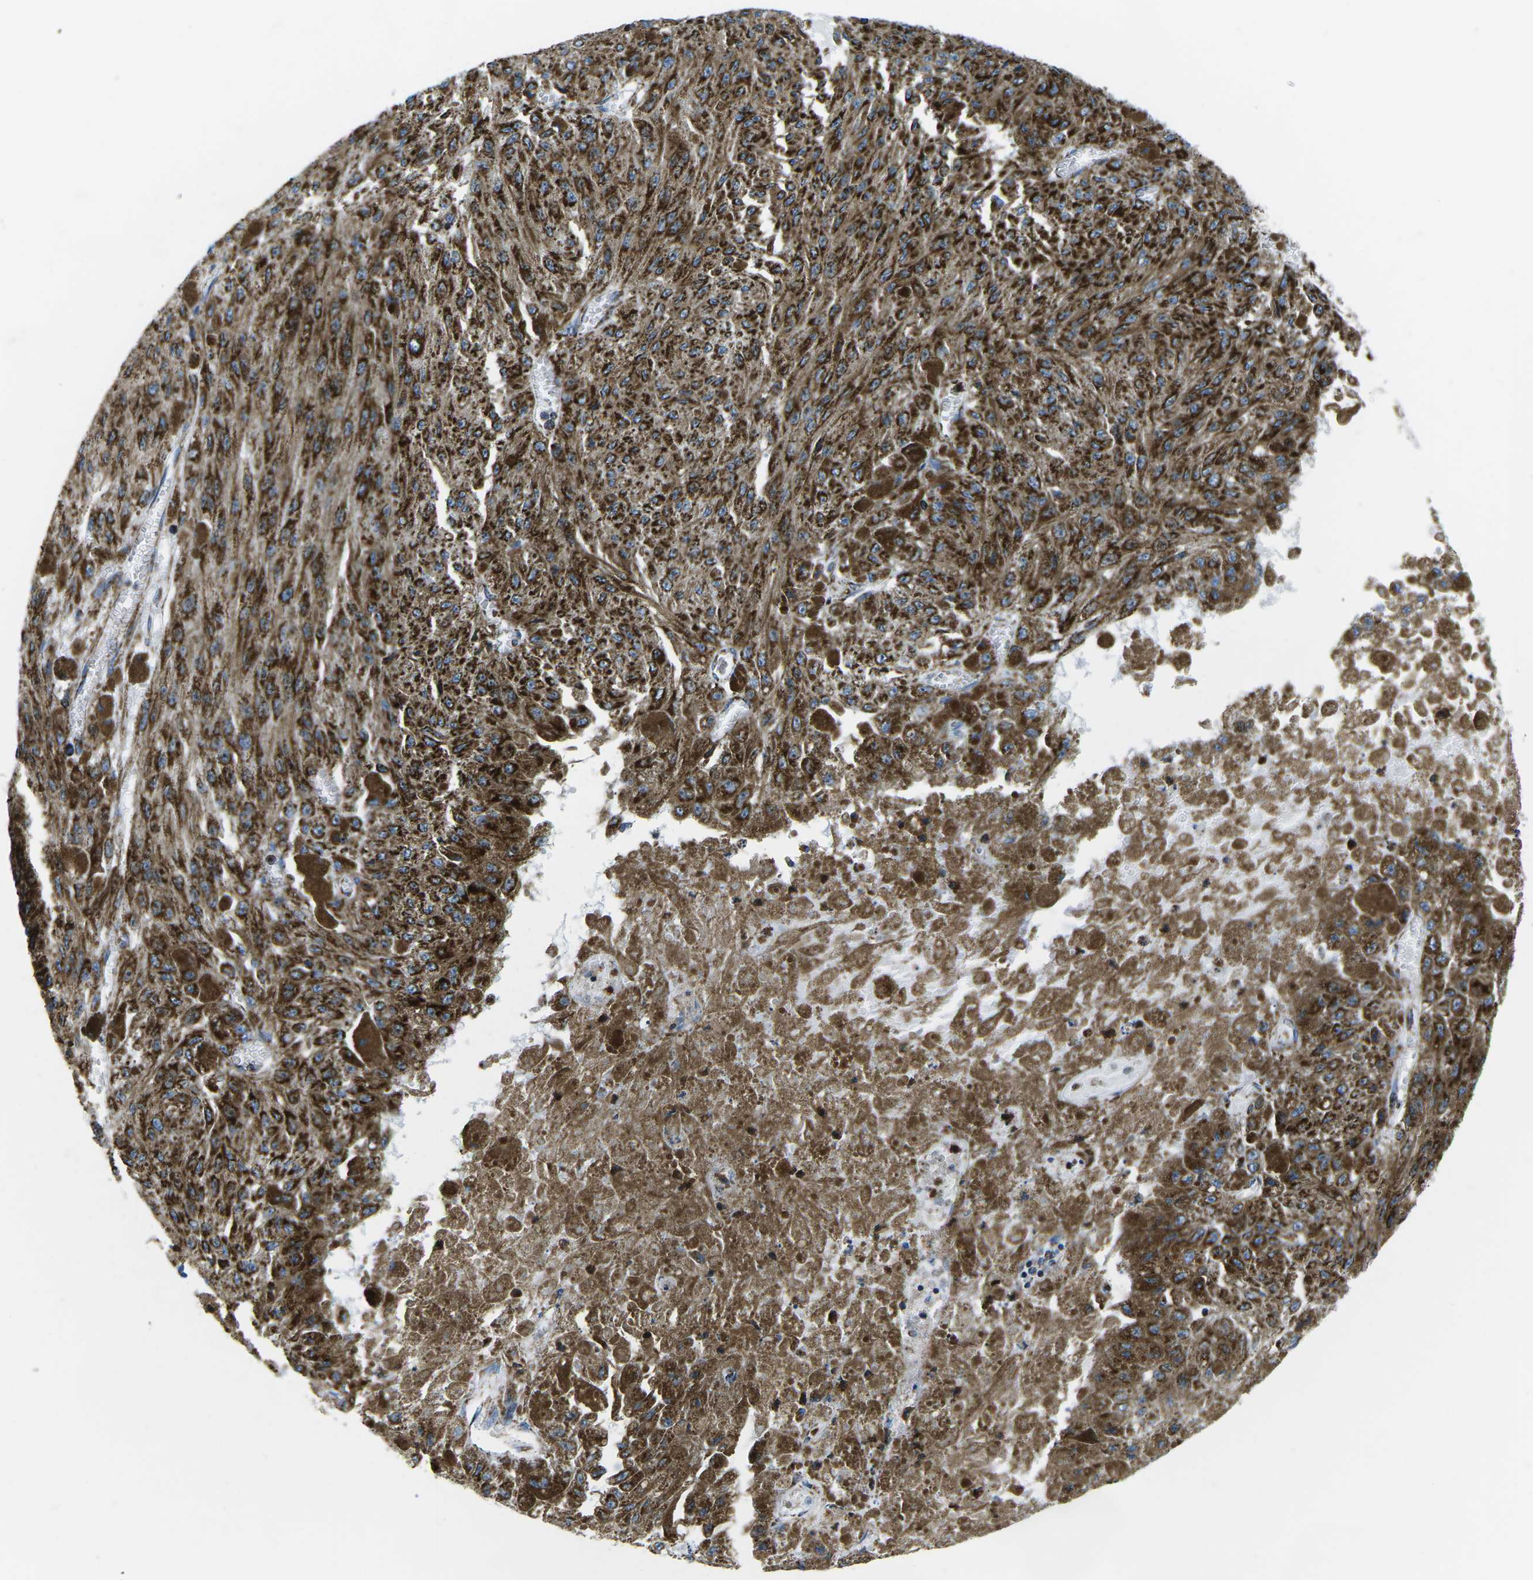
{"staining": {"intensity": "moderate", "quantity": ">75%", "location": "cytoplasmic/membranous"}, "tissue": "melanoma", "cell_type": "Tumor cells", "image_type": "cancer", "snomed": [{"axis": "morphology", "description": "Malignant melanoma, NOS"}, {"axis": "topography", "description": "Other"}], "caption": "Immunohistochemical staining of malignant melanoma reveals moderate cytoplasmic/membranous protein positivity in approximately >75% of tumor cells. Nuclei are stained in blue.", "gene": "COX6C", "patient": {"sex": "male", "age": 79}}